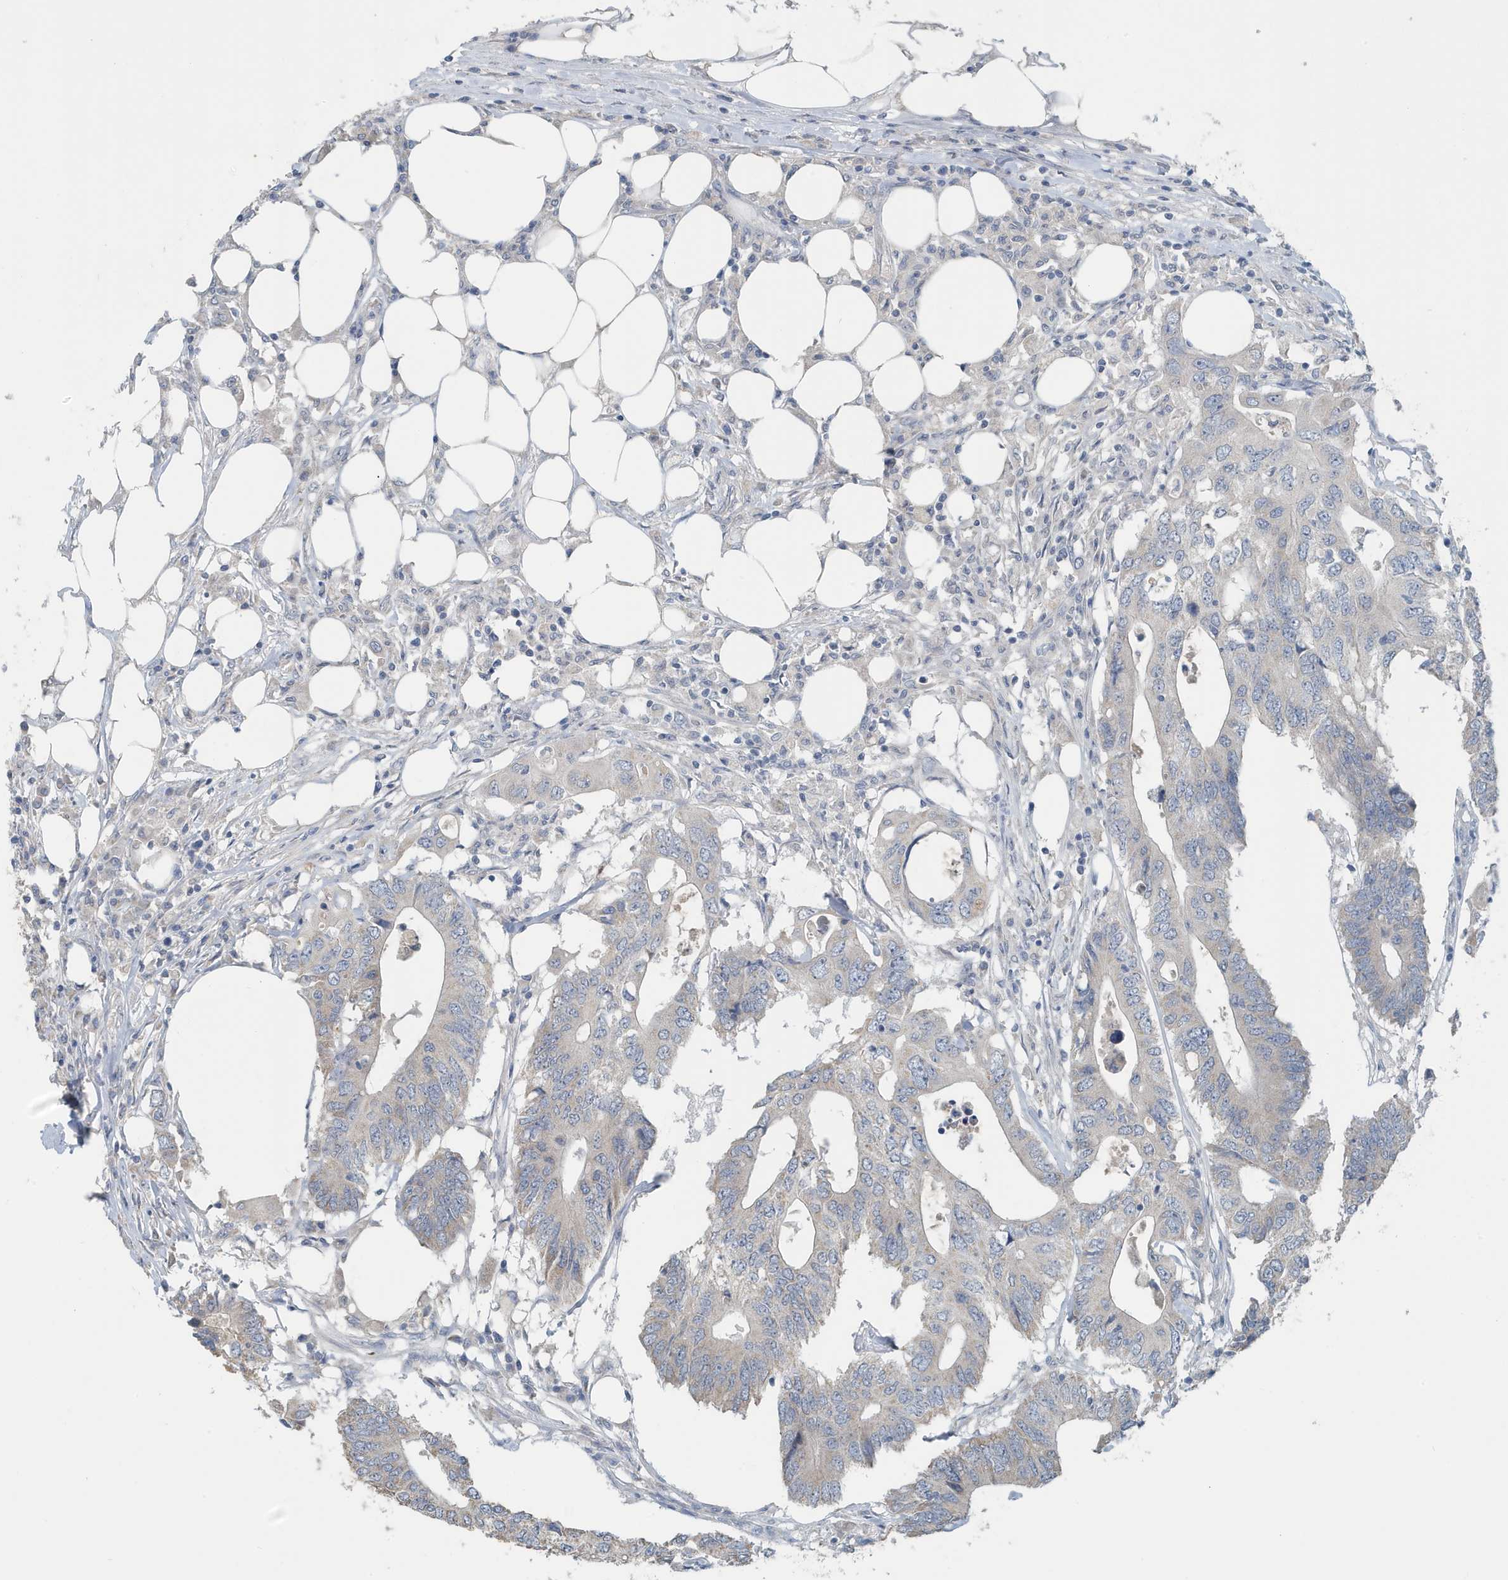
{"staining": {"intensity": "negative", "quantity": "none", "location": "none"}, "tissue": "colorectal cancer", "cell_type": "Tumor cells", "image_type": "cancer", "snomed": [{"axis": "morphology", "description": "Adenocarcinoma, NOS"}, {"axis": "topography", "description": "Colon"}], "caption": "Tumor cells are negative for brown protein staining in colorectal cancer (adenocarcinoma).", "gene": "UGT2B4", "patient": {"sex": "male", "age": 71}}